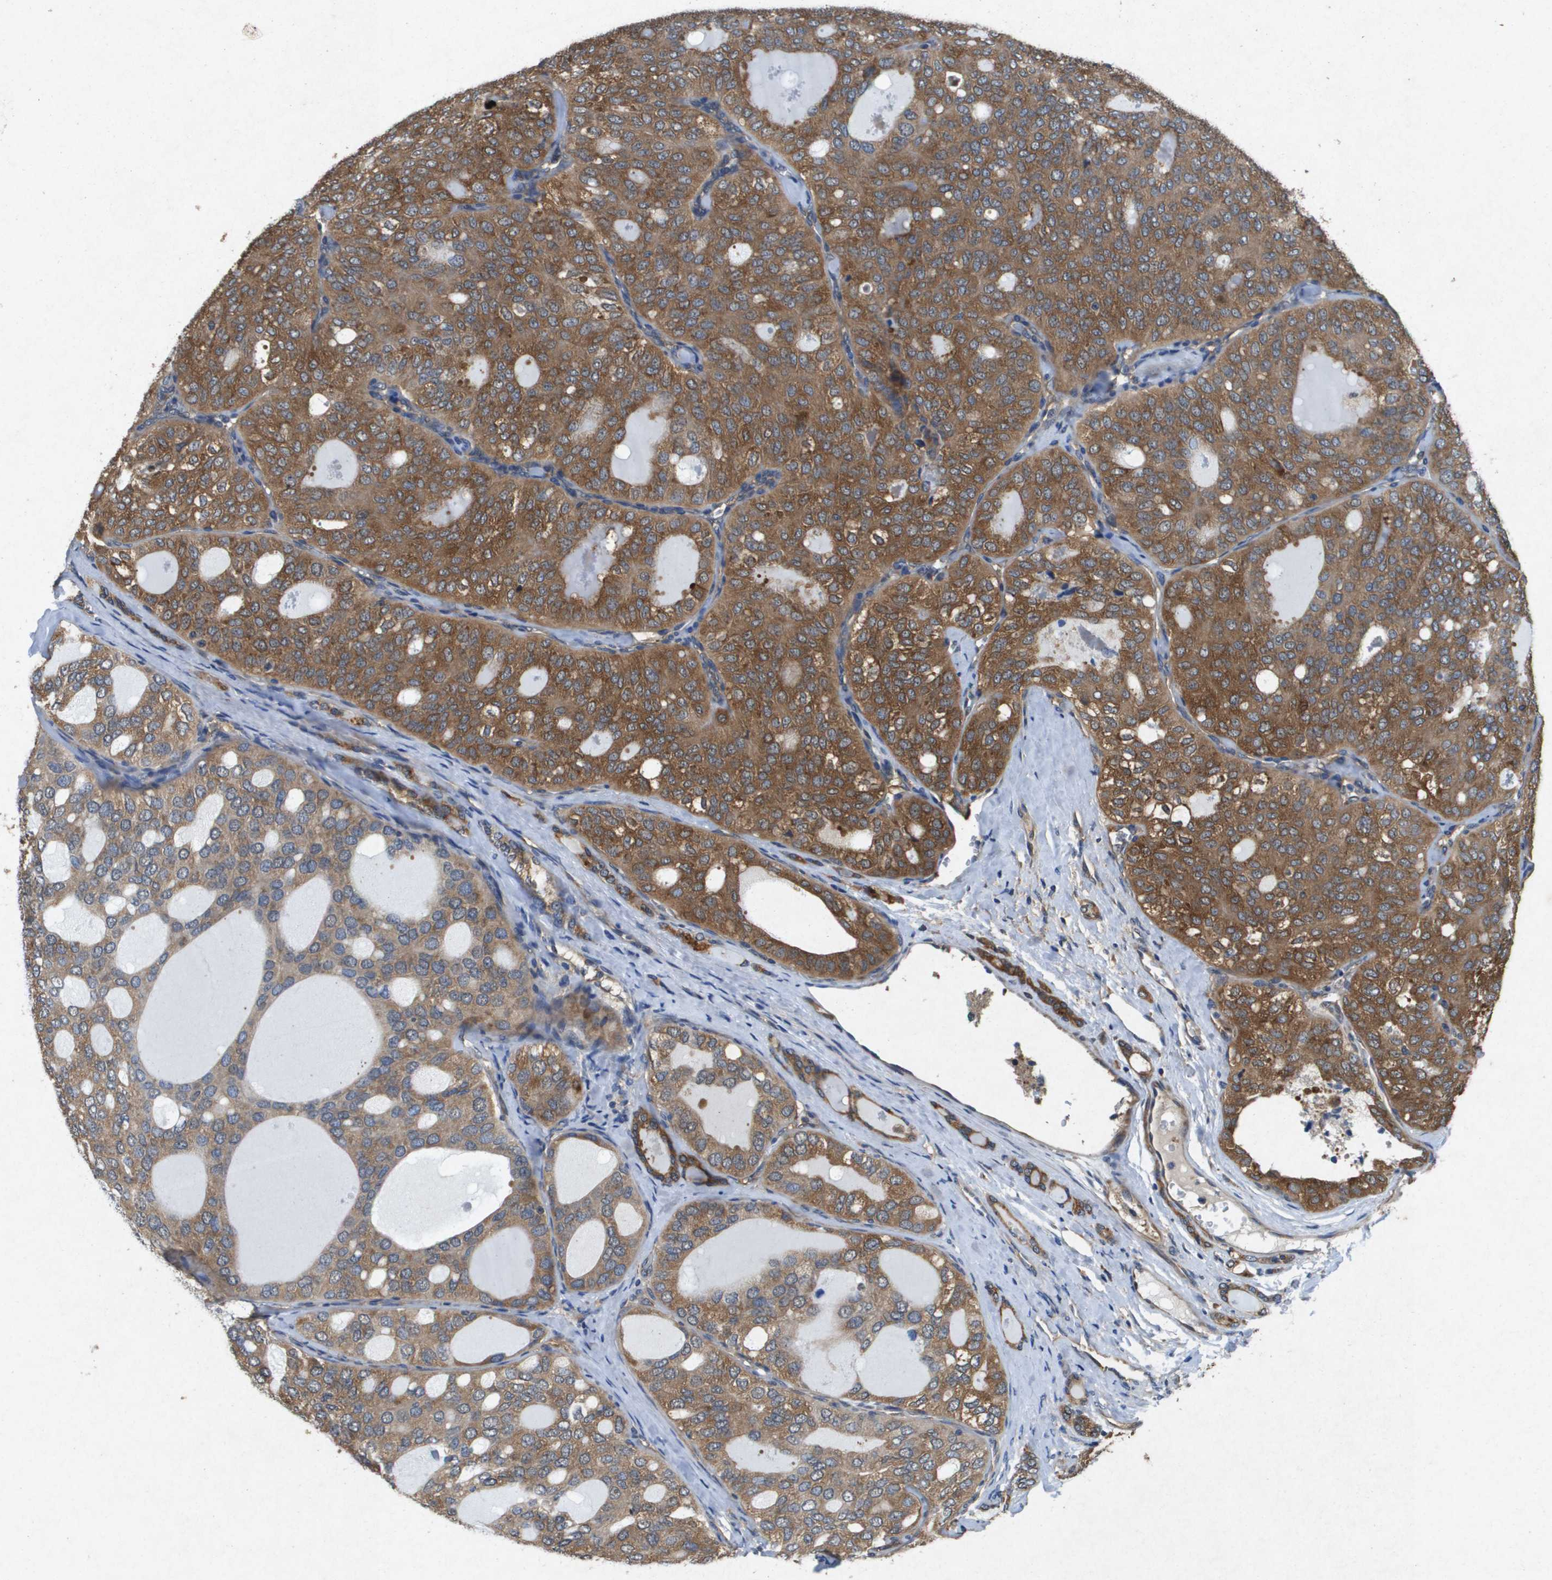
{"staining": {"intensity": "moderate", "quantity": ">75%", "location": "cytoplasmic/membranous"}, "tissue": "thyroid cancer", "cell_type": "Tumor cells", "image_type": "cancer", "snomed": [{"axis": "morphology", "description": "Follicular adenoma carcinoma, NOS"}, {"axis": "topography", "description": "Thyroid gland"}], "caption": "DAB immunohistochemical staining of follicular adenoma carcinoma (thyroid) demonstrates moderate cytoplasmic/membranous protein expression in approximately >75% of tumor cells.", "gene": "PTPRT", "patient": {"sex": "male", "age": 75}}